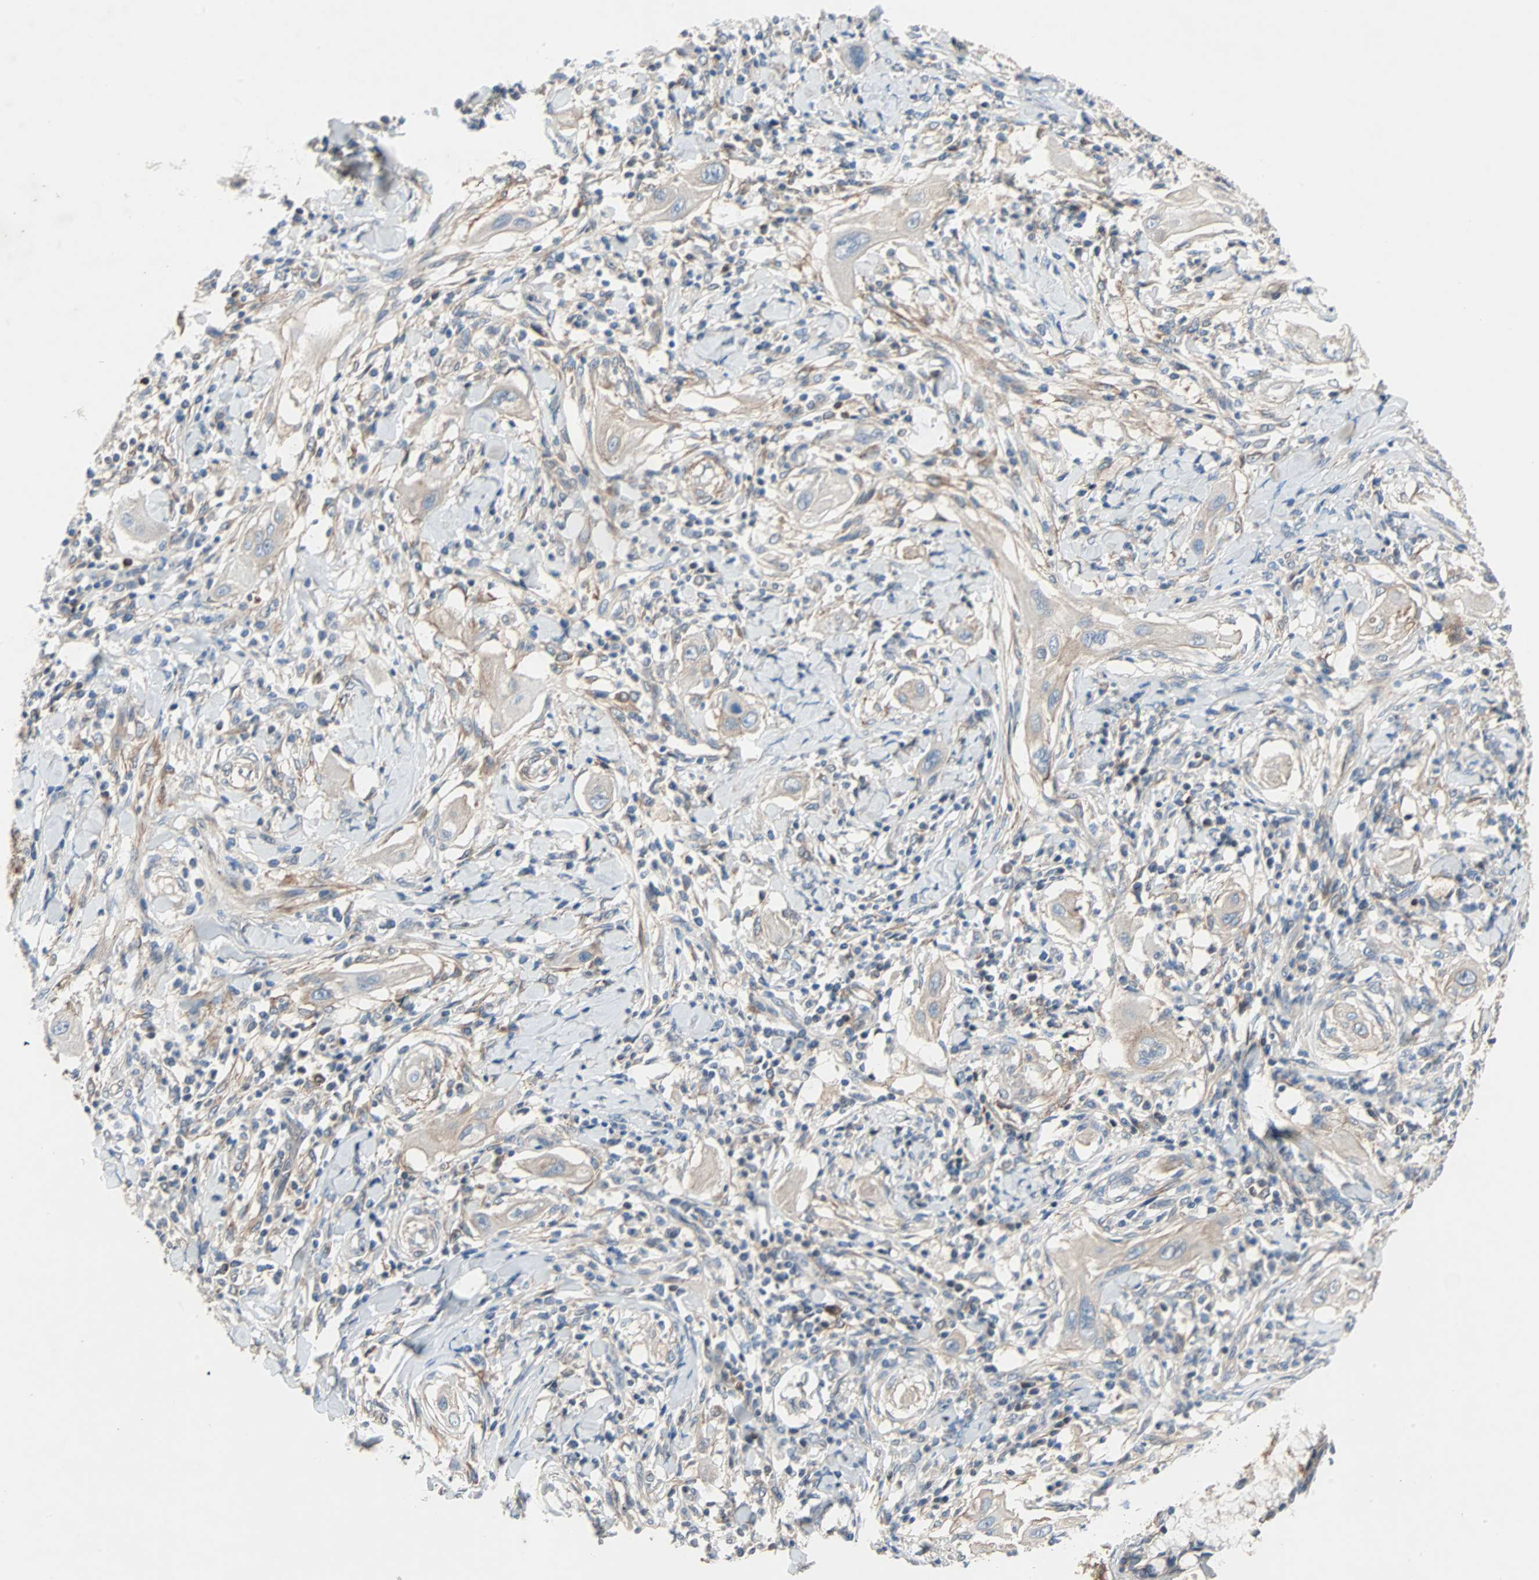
{"staining": {"intensity": "weak", "quantity": "25%-75%", "location": "cytoplasmic/membranous"}, "tissue": "lung cancer", "cell_type": "Tumor cells", "image_type": "cancer", "snomed": [{"axis": "morphology", "description": "Squamous cell carcinoma, NOS"}, {"axis": "topography", "description": "Lung"}], "caption": "Immunohistochemistry (IHC) (DAB) staining of squamous cell carcinoma (lung) reveals weak cytoplasmic/membranous protein staining in about 25%-75% of tumor cells.", "gene": "TNFRSF12A", "patient": {"sex": "female", "age": 47}}